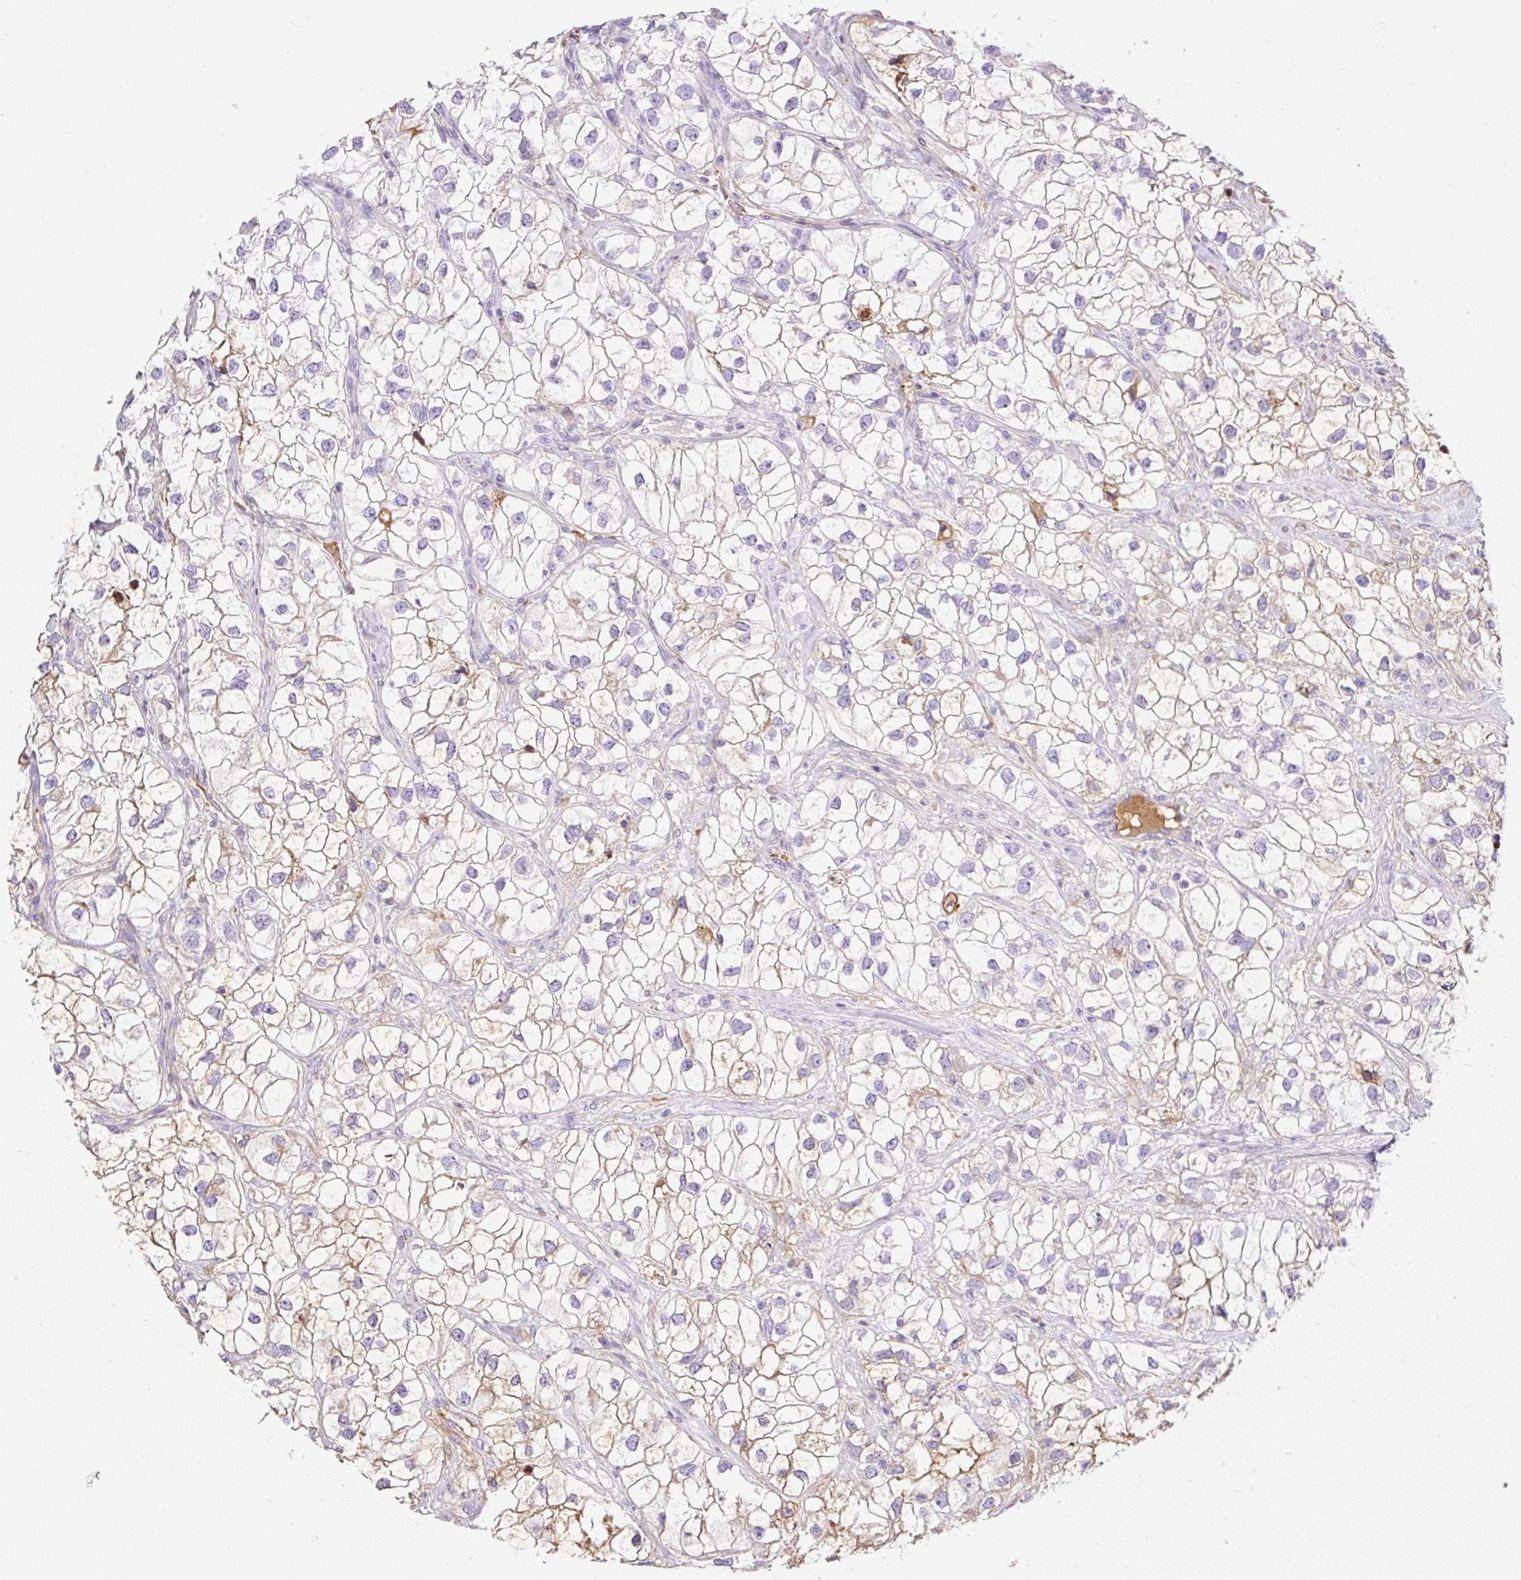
{"staining": {"intensity": "moderate", "quantity": "25%-75%", "location": "cytoplasmic/membranous"}, "tissue": "renal cancer", "cell_type": "Tumor cells", "image_type": "cancer", "snomed": [{"axis": "morphology", "description": "Adenocarcinoma, NOS"}, {"axis": "topography", "description": "Kidney"}], "caption": "Immunohistochemical staining of human renal cancer (adenocarcinoma) demonstrates medium levels of moderate cytoplasmic/membranous positivity in about 25%-75% of tumor cells.", "gene": "TDRD15", "patient": {"sex": "male", "age": 59}}